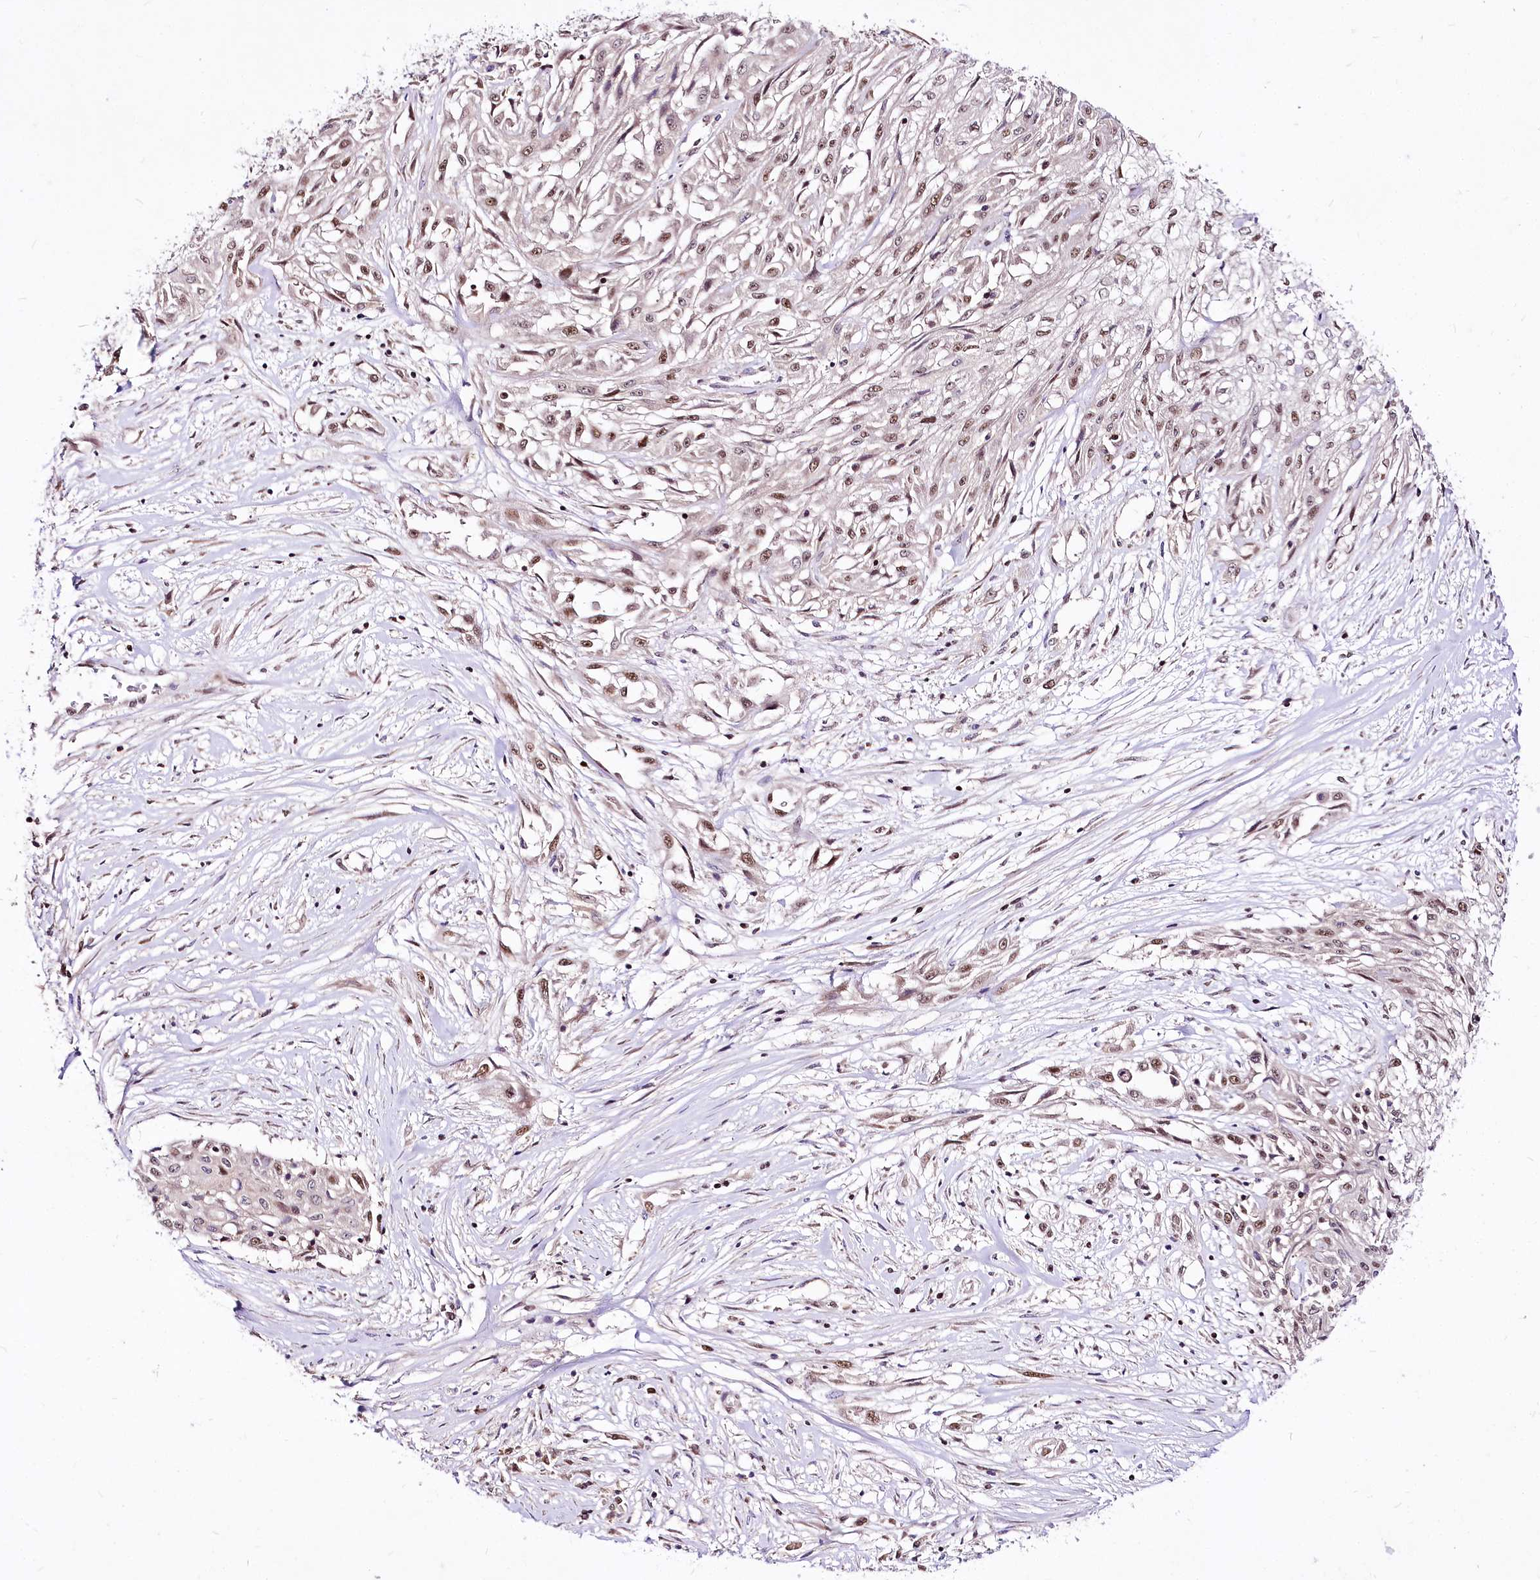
{"staining": {"intensity": "moderate", "quantity": ">75%", "location": "nuclear"}, "tissue": "skin cancer", "cell_type": "Tumor cells", "image_type": "cancer", "snomed": [{"axis": "morphology", "description": "Squamous cell carcinoma, NOS"}, {"axis": "morphology", "description": "Squamous cell carcinoma, metastatic, NOS"}, {"axis": "topography", "description": "Skin"}, {"axis": "topography", "description": "Lymph node"}], "caption": "The photomicrograph reveals a brown stain indicating the presence of a protein in the nuclear of tumor cells in skin squamous cell carcinoma. Using DAB (3,3'-diaminobenzidine) (brown) and hematoxylin (blue) stains, captured at high magnification using brightfield microscopy.", "gene": "POLA2", "patient": {"sex": "male", "age": 75}}